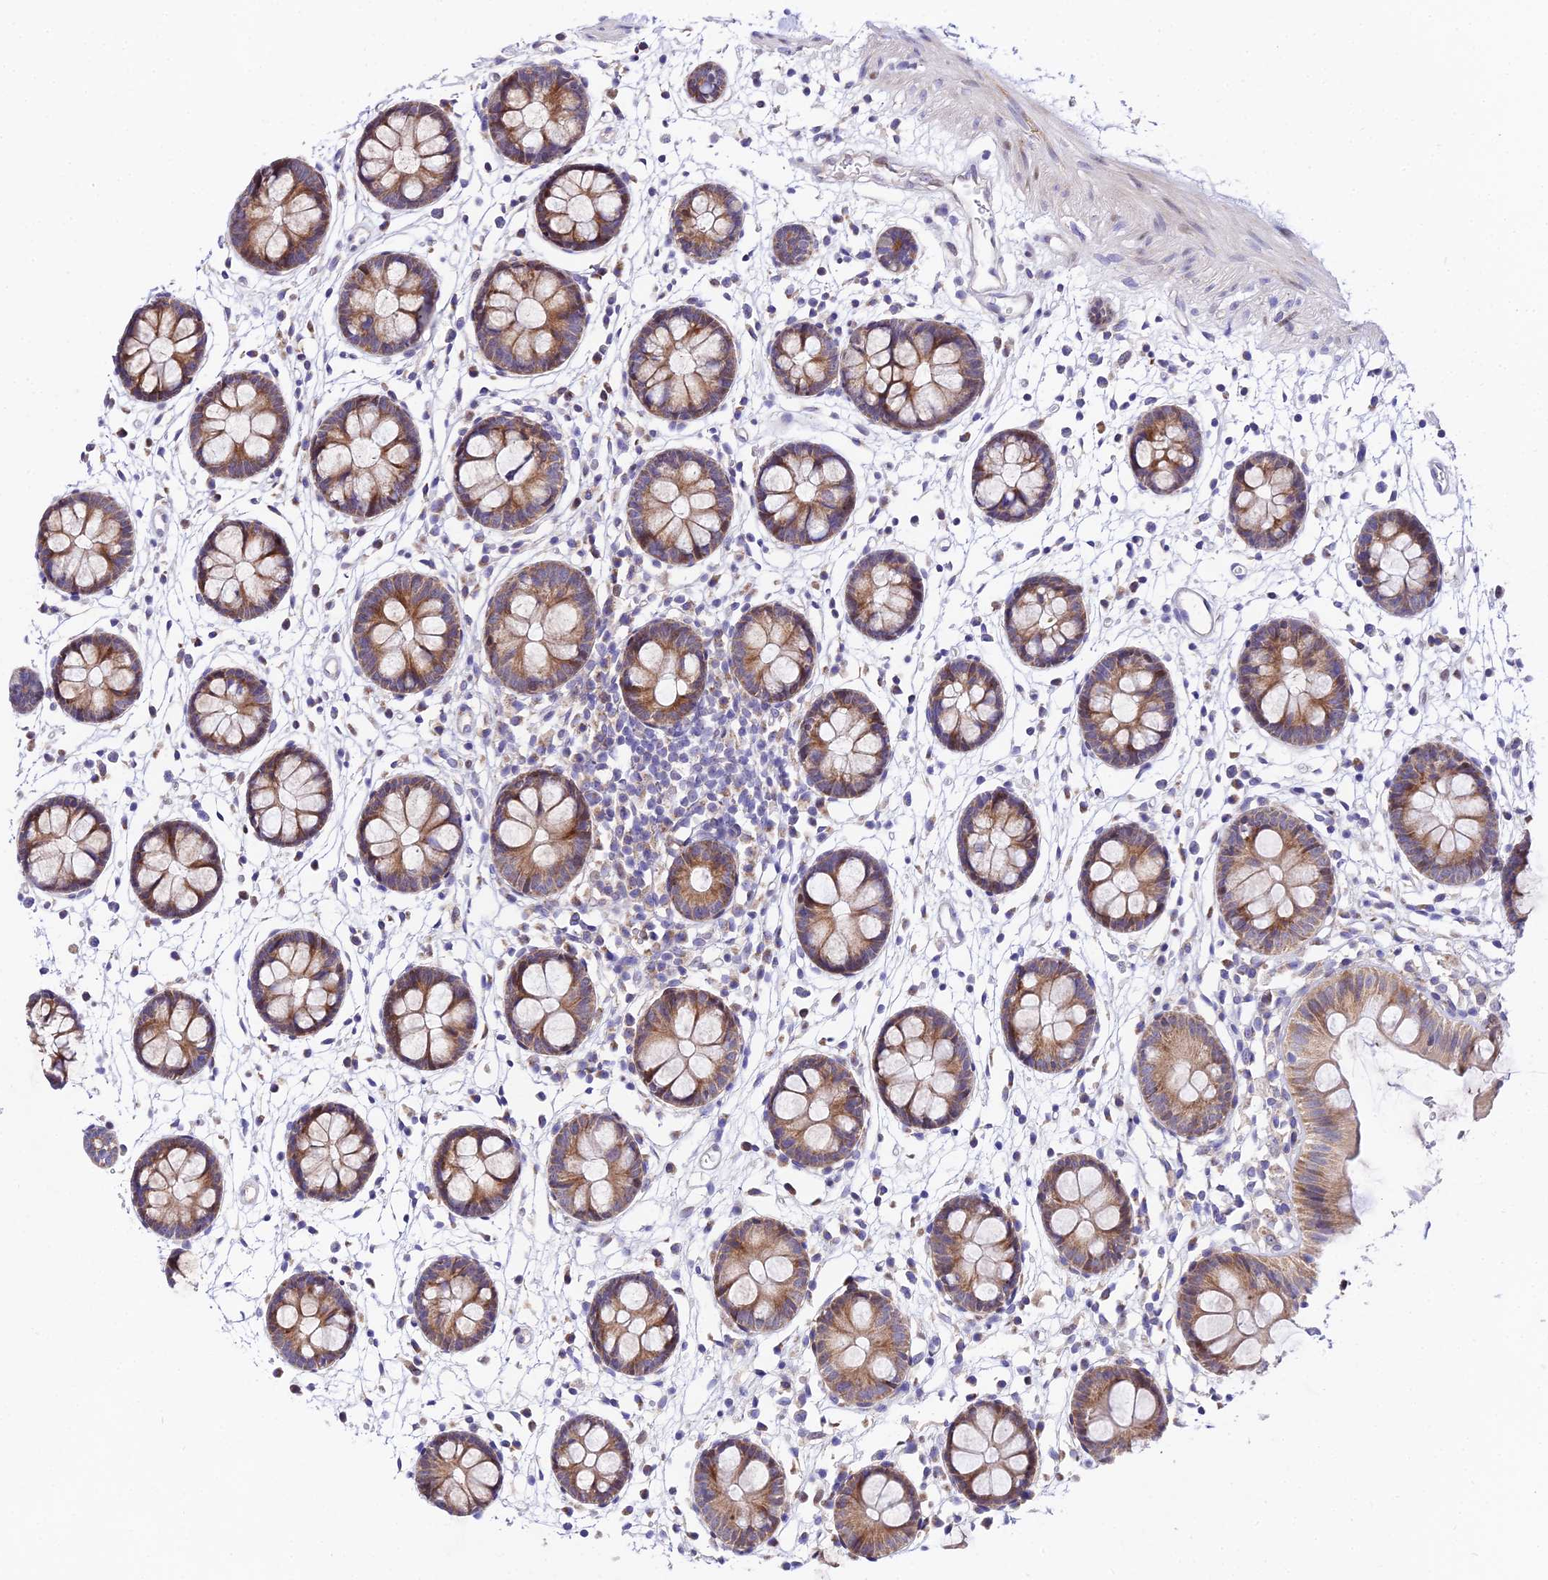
{"staining": {"intensity": "weak", "quantity": ">75%", "location": "cytoplasmic/membranous"}, "tissue": "colon", "cell_type": "Endothelial cells", "image_type": "normal", "snomed": [{"axis": "morphology", "description": "Normal tissue, NOS"}, {"axis": "topography", "description": "Colon"}], "caption": "This photomicrograph demonstrates normal colon stained with immunohistochemistry to label a protein in brown. The cytoplasmic/membranous of endothelial cells show weak positivity for the protein. Nuclei are counter-stained blue.", "gene": "ATP5PB", "patient": {"sex": "male", "age": 56}}